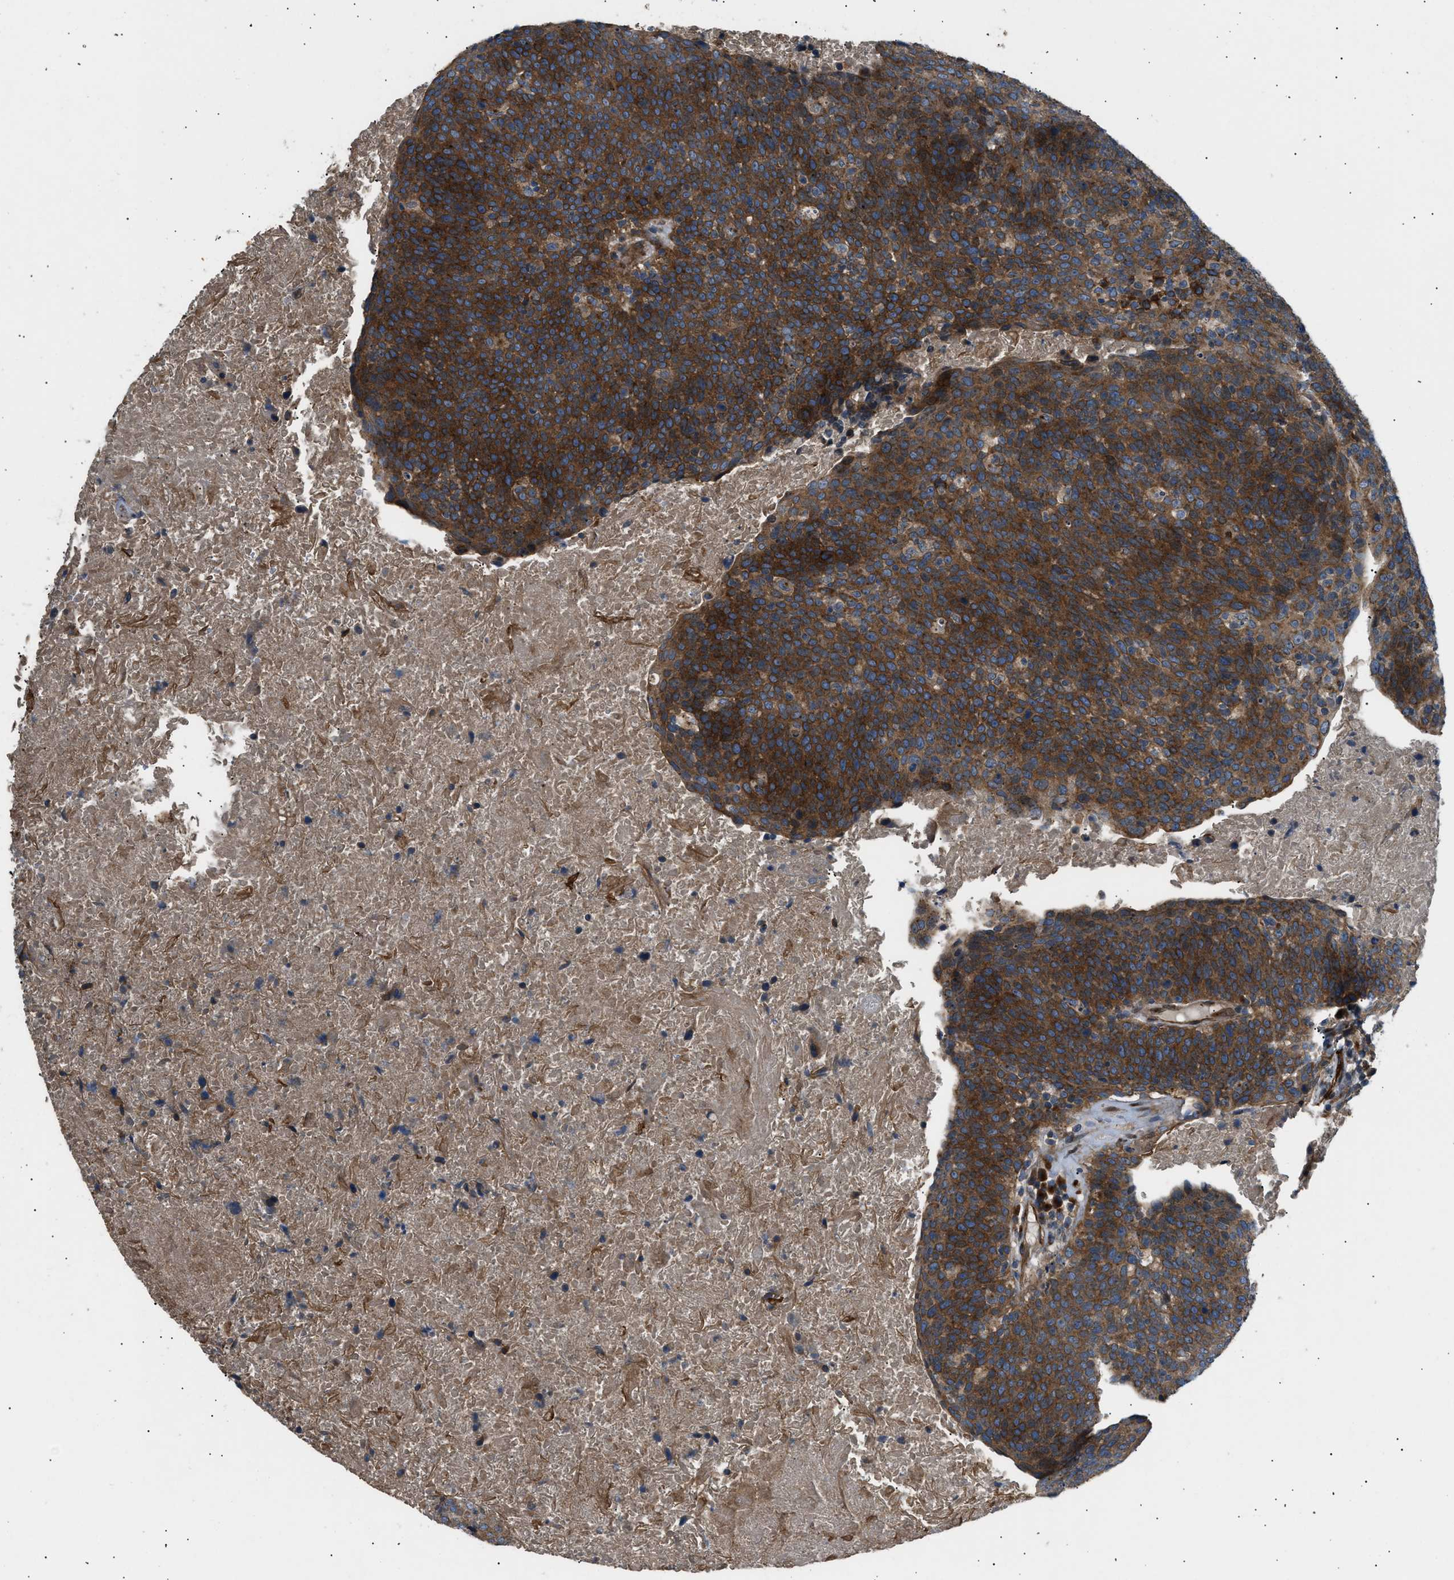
{"staining": {"intensity": "strong", "quantity": ">75%", "location": "cytoplasmic/membranous"}, "tissue": "head and neck cancer", "cell_type": "Tumor cells", "image_type": "cancer", "snomed": [{"axis": "morphology", "description": "Squamous cell carcinoma, NOS"}, {"axis": "morphology", "description": "Squamous cell carcinoma, metastatic, NOS"}, {"axis": "topography", "description": "Lymph node"}, {"axis": "topography", "description": "Head-Neck"}], "caption": "IHC photomicrograph of human head and neck squamous cell carcinoma stained for a protein (brown), which shows high levels of strong cytoplasmic/membranous positivity in approximately >75% of tumor cells.", "gene": "LYSMD3", "patient": {"sex": "male", "age": 62}}